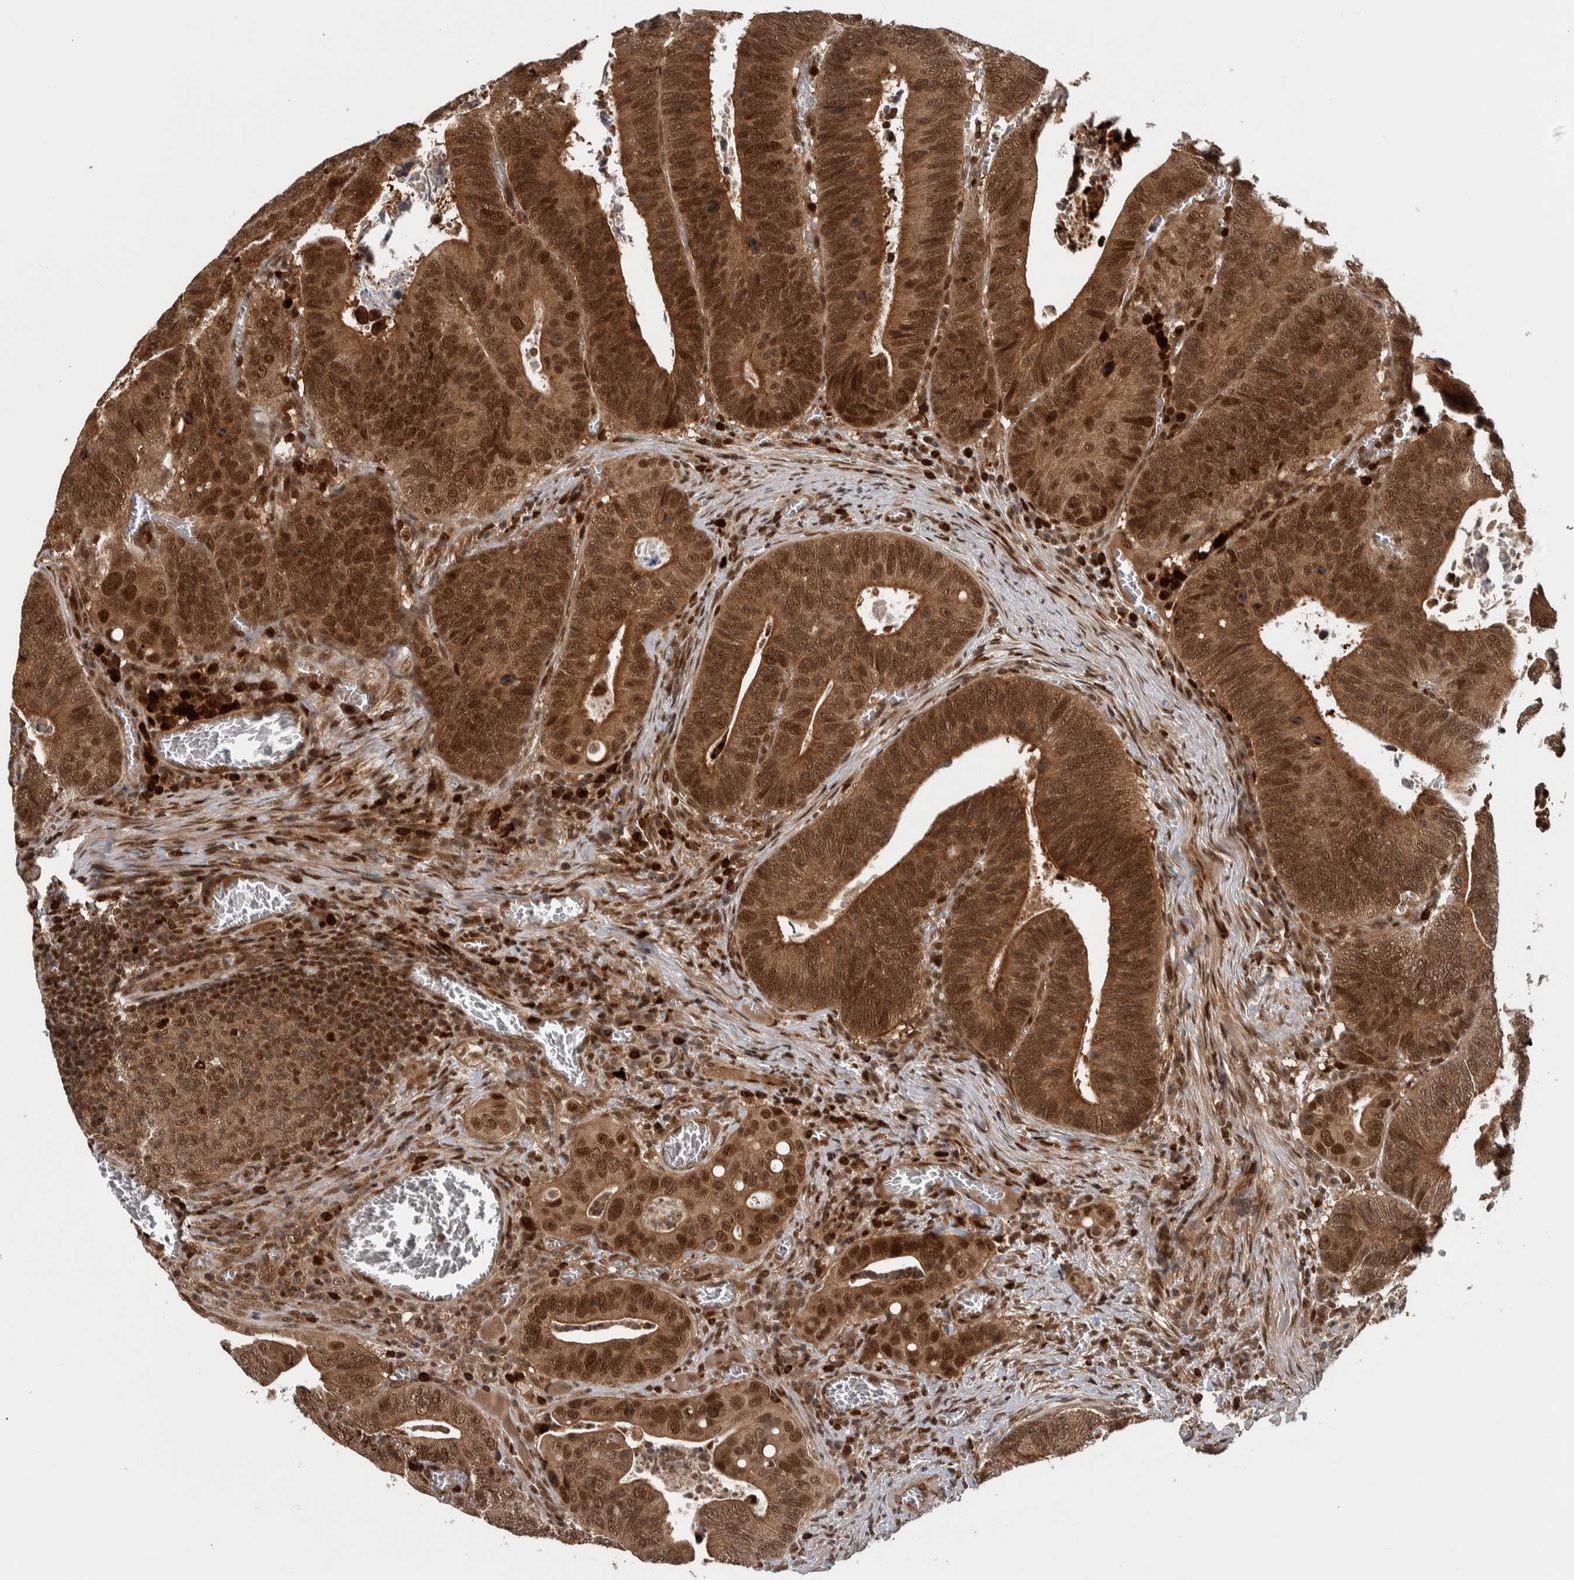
{"staining": {"intensity": "strong", "quantity": ">75%", "location": "cytoplasmic/membranous,nuclear"}, "tissue": "colorectal cancer", "cell_type": "Tumor cells", "image_type": "cancer", "snomed": [{"axis": "morphology", "description": "Inflammation, NOS"}, {"axis": "morphology", "description": "Adenocarcinoma, NOS"}, {"axis": "topography", "description": "Colon"}], "caption": "Colorectal adenocarcinoma stained with DAB (3,3'-diaminobenzidine) immunohistochemistry (IHC) displays high levels of strong cytoplasmic/membranous and nuclear staining in about >75% of tumor cells. (Stains: DAB (3,3'-diaminobenzidine) in brown, nuclei in blue, Microscopy: brightfield microscopy at high magnification).", "gene": "RPS6KA4", "patient": {"sex": "male", "age": 72}}